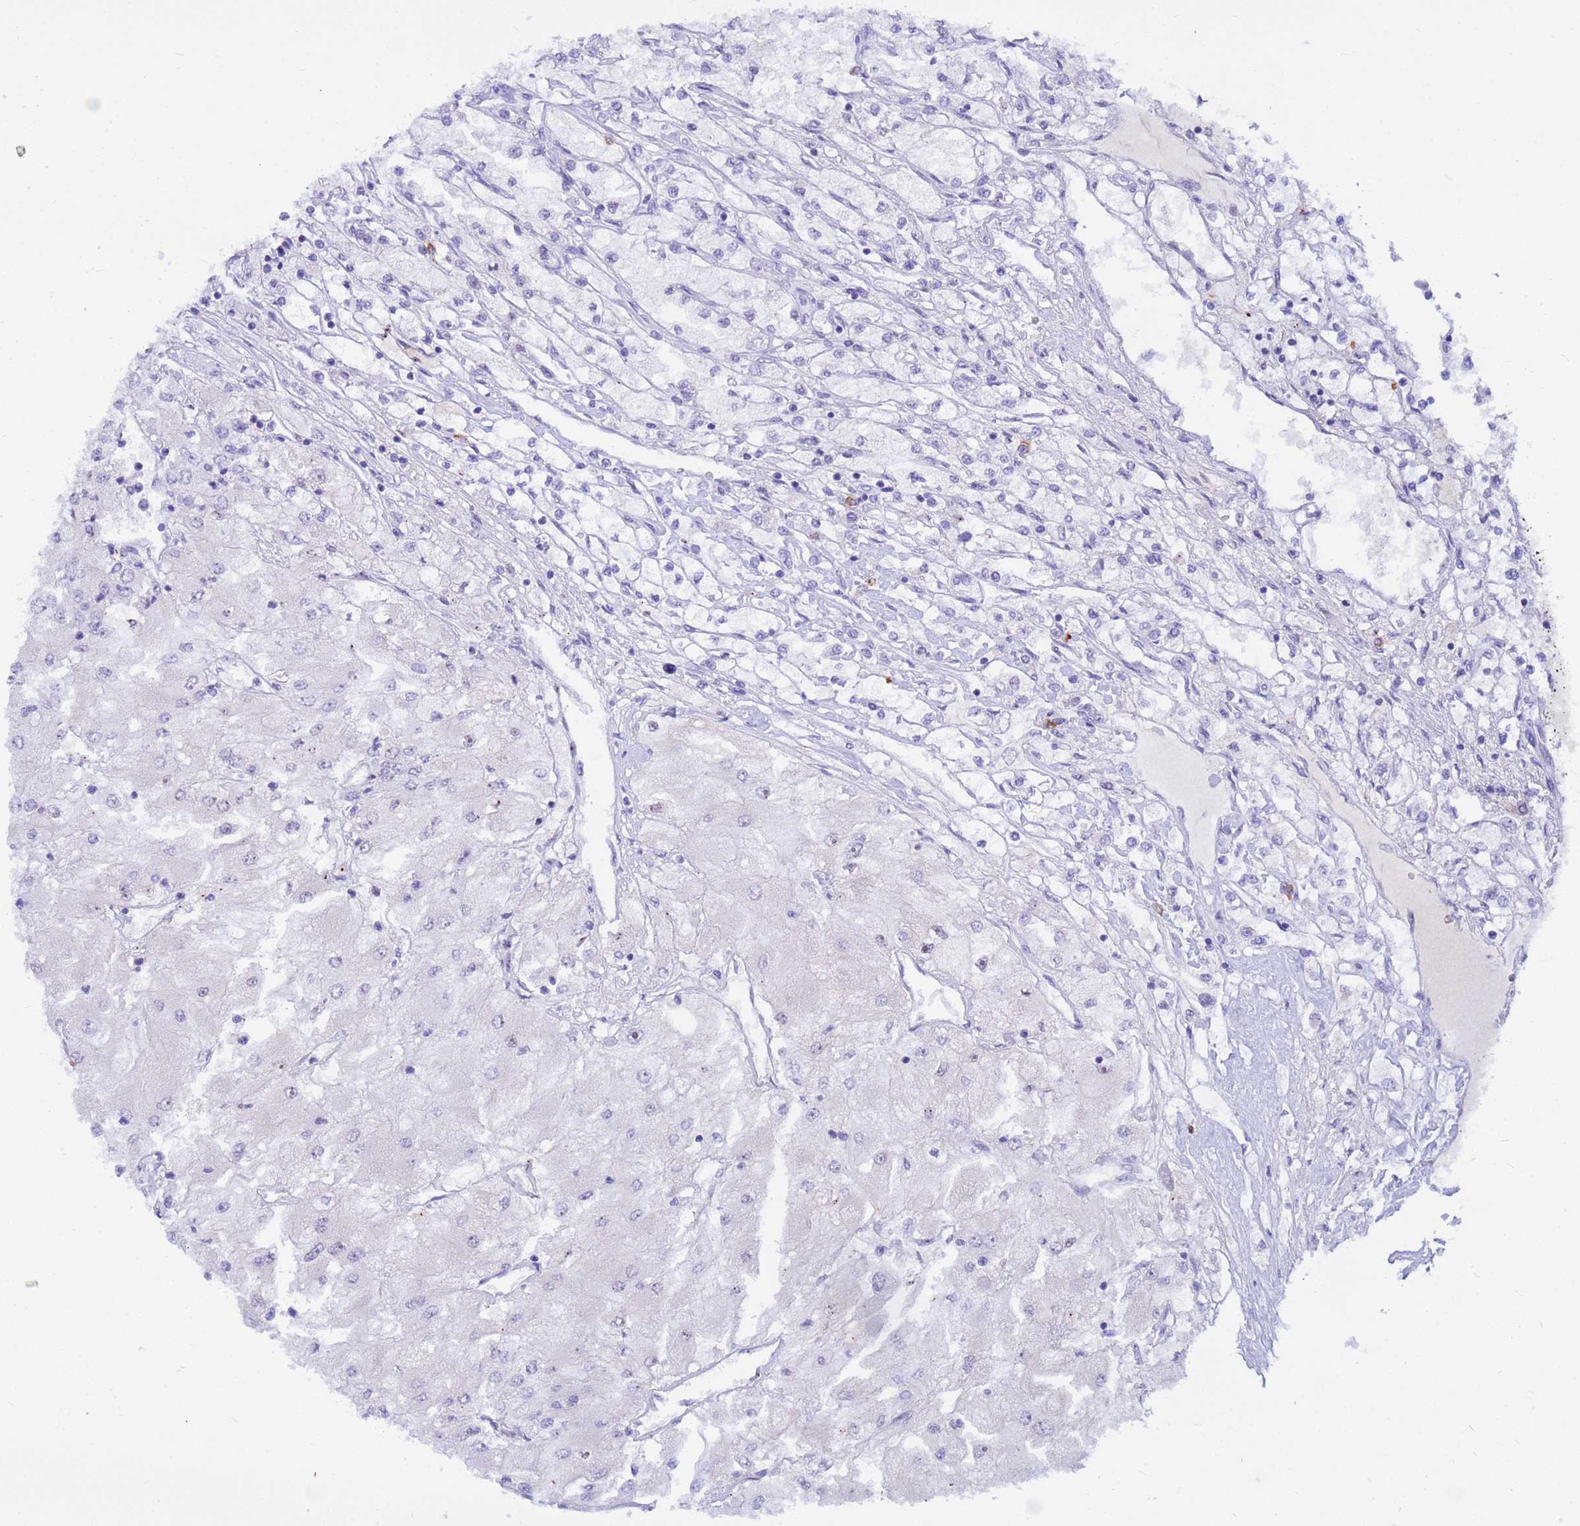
{"staining": {"intensity": "negative", "quantity": "none", "location": "none"}, "tissue": "renal cancer", "cell_type": "Tumor cells", "image_type": "cancer", "snomed": [{"axis": "morphology", "description": "Adenocarcinoma, NOS"}, {"axis": "topography", "description": "Kidney"}], "caption": "Photomicrograph shows no protein positivity in tumor cells of renal cancer (adenocarcinoma) tissue.", "gene": "DMRTC2", "patient": {"sex": "male", "age": 80}}